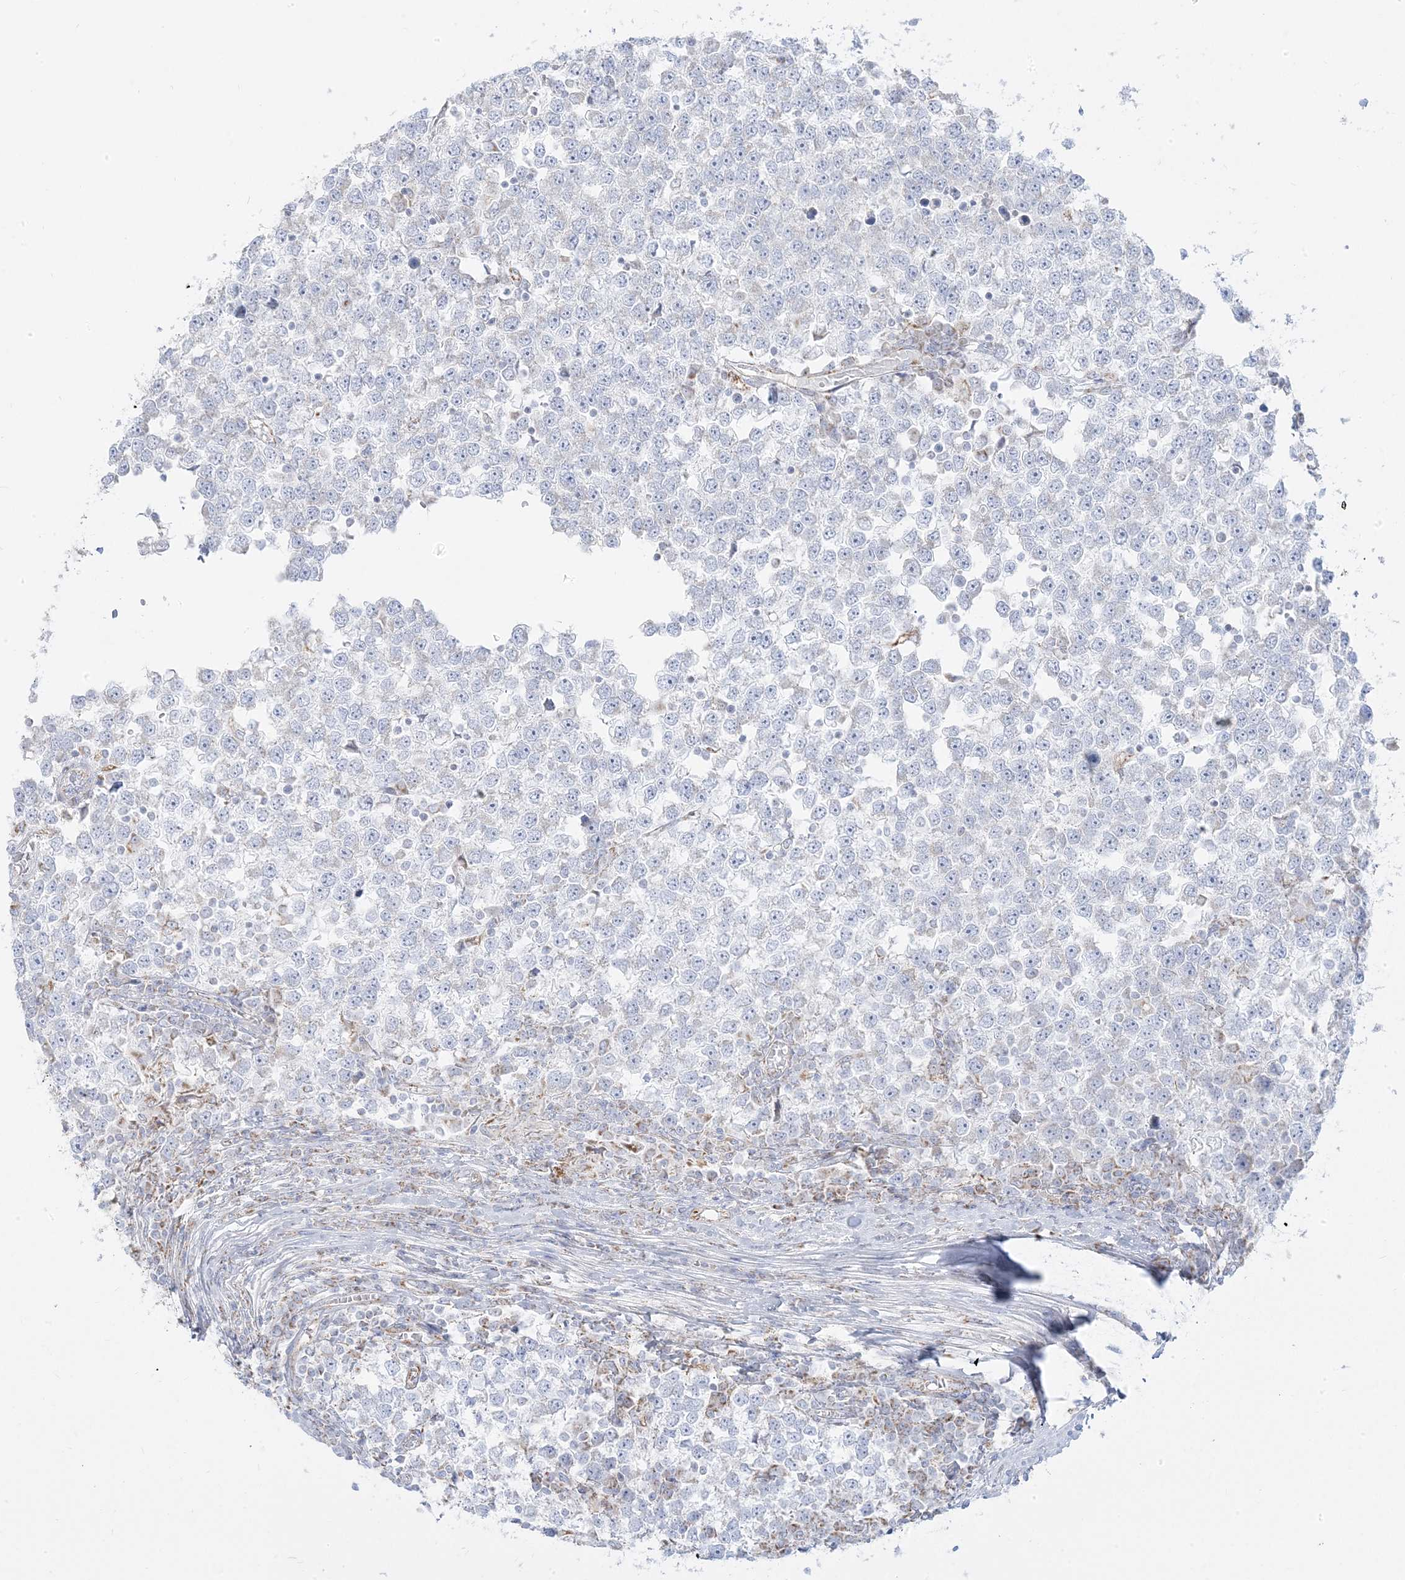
{"staining": {"intensity": "negative", "quantity": "none", "location": "none"}, "tissue": "testis cancer", "cell_type": "Tumor cells", "image_type": "cancer", "snomed": [{"axis": "morphology", "description": "Seminoma, NOS"}, {"axis": "topography", "description": "Testis"}], "caption": "IHC micrograph of neoplastic tissue: seminoma (testis) stained with DAB exhibits no significant protein expression in tumor cells.", "gene": "PCCB", "patient": {"sex": "male", "age": 65}}